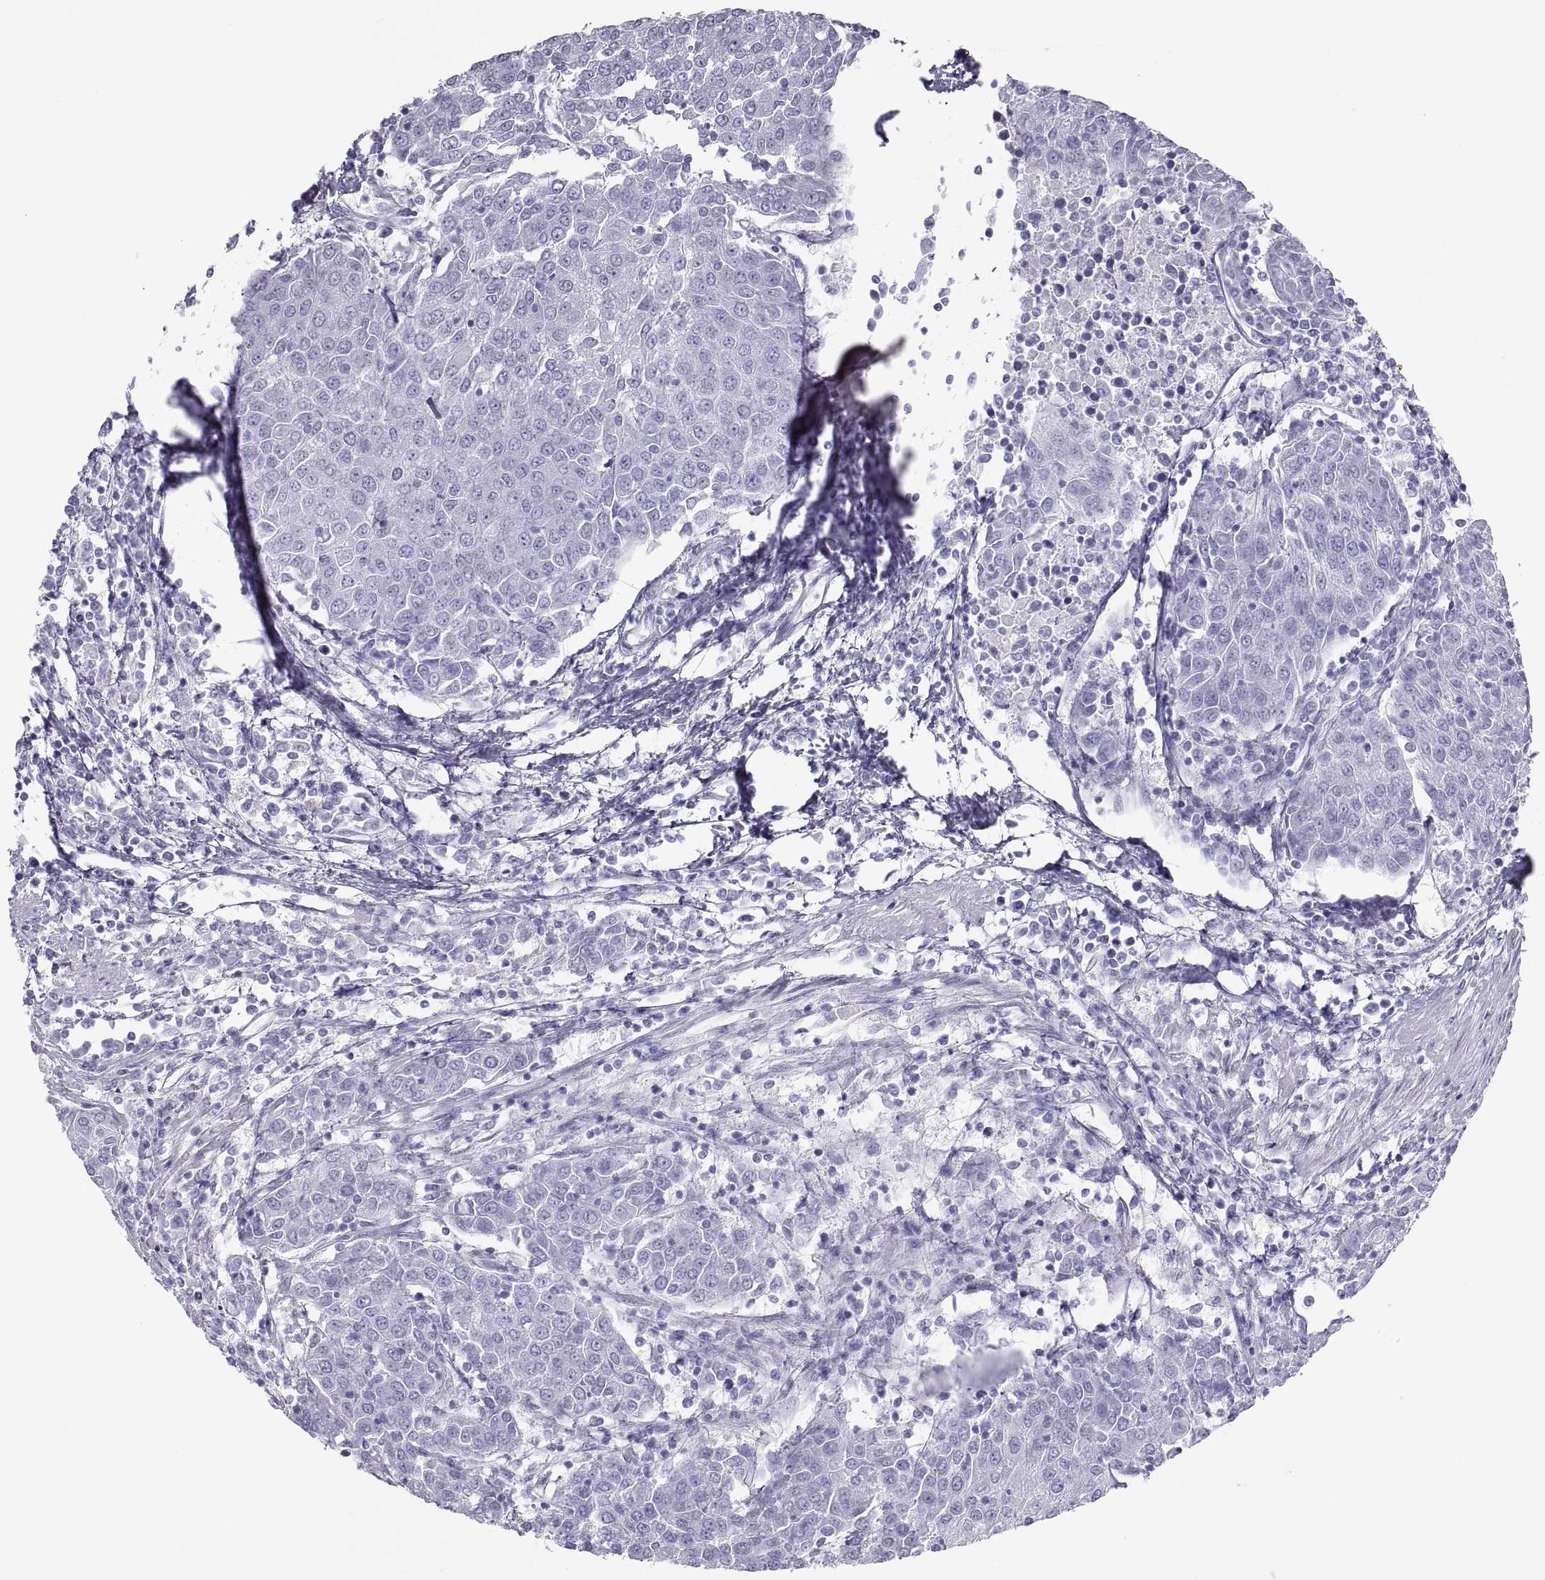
{"staining": {"intensity": "negative", "quantity": "none", "location": "none"}, "tissue": "urothelial cancer", "cell_type": "Tumor cells", "image_type": "cancer", "snomed": [{"axis": "morphology", "description": "Urothelial carcinoma, High grade"}, {"axis": "topography", "description": "Urinary bladder"}], "caption": "Immunohistochemical staining of human urothelial cancer exhibits no significant staining in tumor cells.", "gene": "SEMG1", "patient": {"sex": "female", "age": 85}}